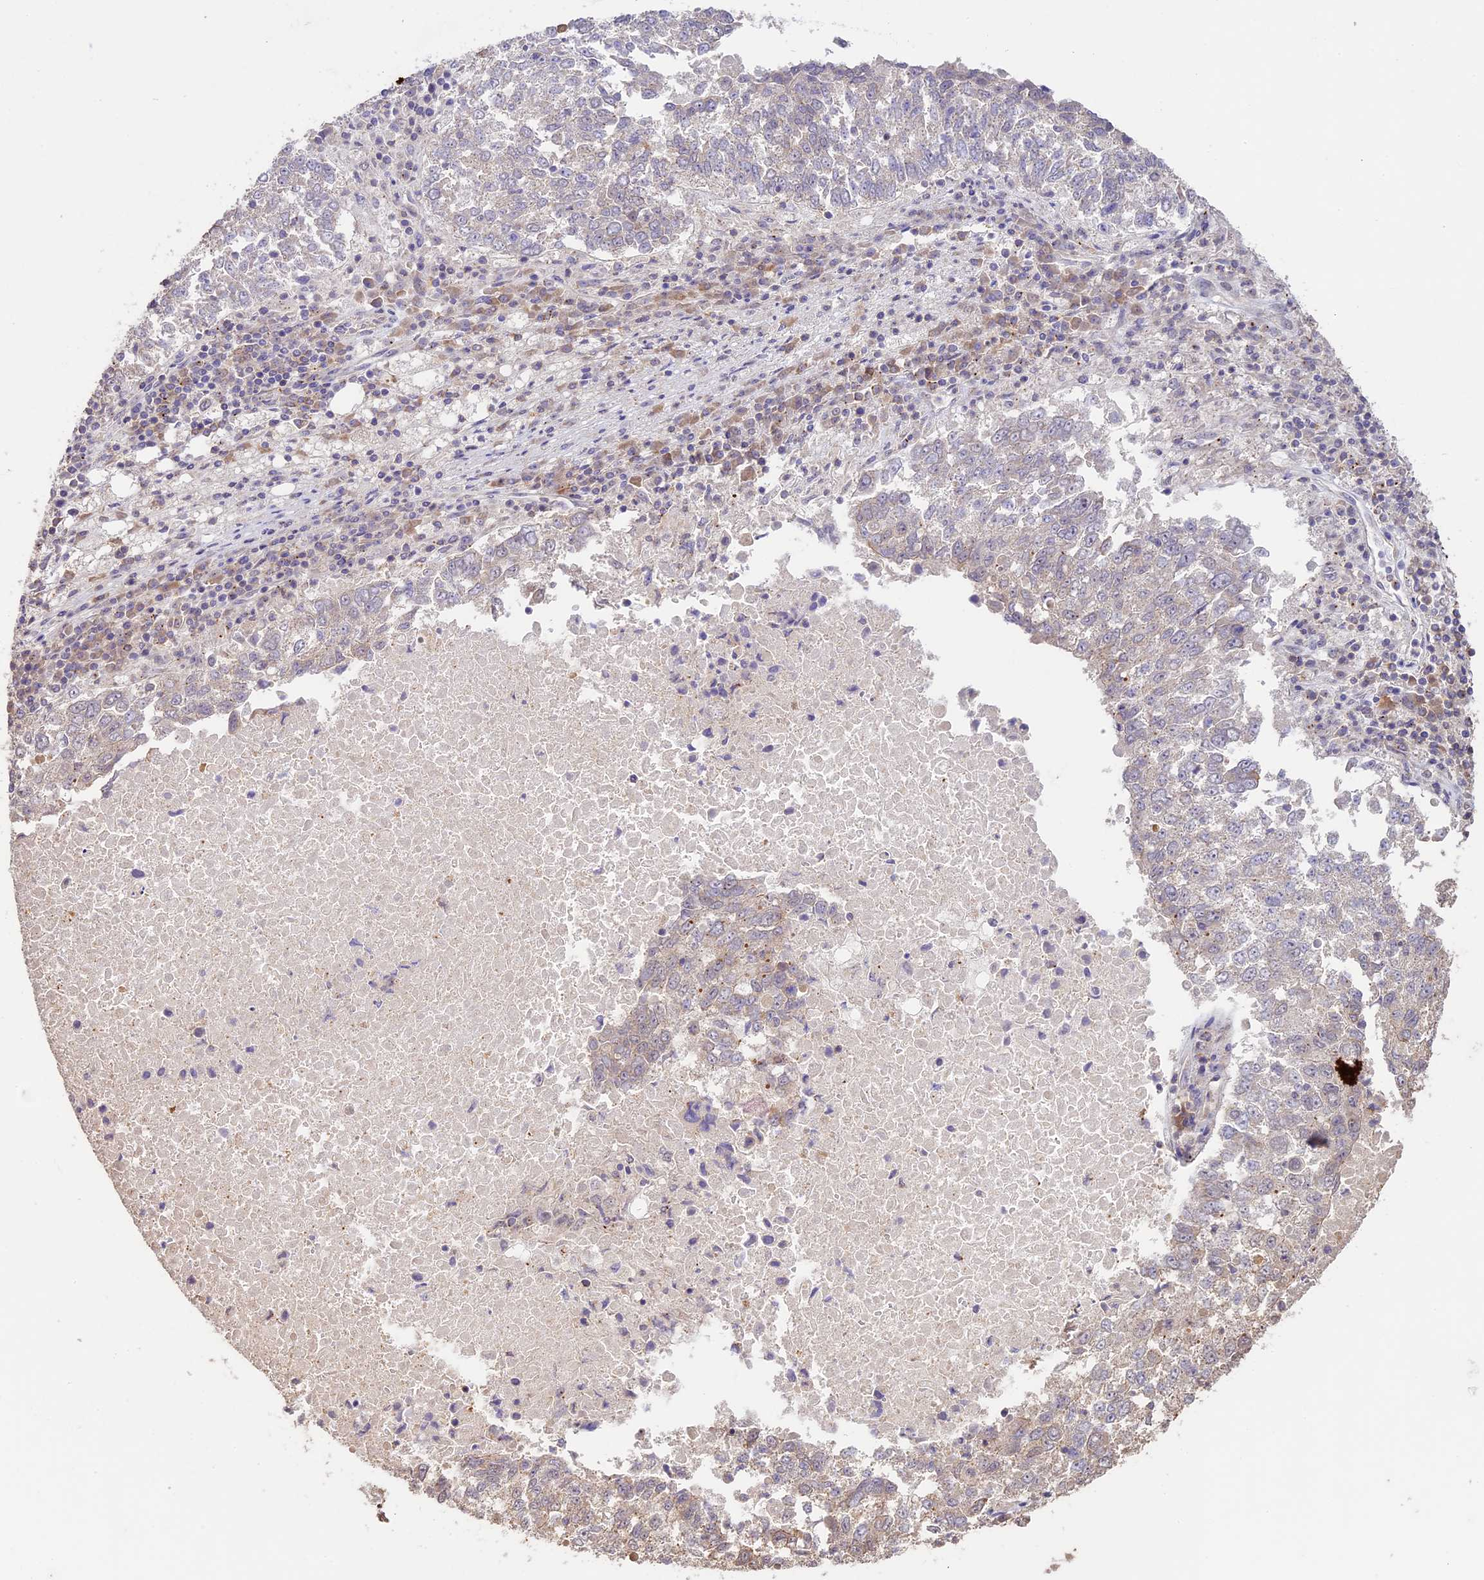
{"staining": {"intensity": "negative", "quantity": "none", "location": "none"}, "tissue": "lung cancer", "cell_type": "Tumor cells", "image_type": "cancer", "snomed": [{"axis": "morphology", "description": "Squamous cell carcinoma, NOS"}, {"axis": "topography", "description": "Lung"}], "caption": "A photomicrograph of human lung squamous cell carcinoma is negative for staining in tumor cells.", "gene": "BCAS4", "patient": {"sex": "male", "age": 73}}